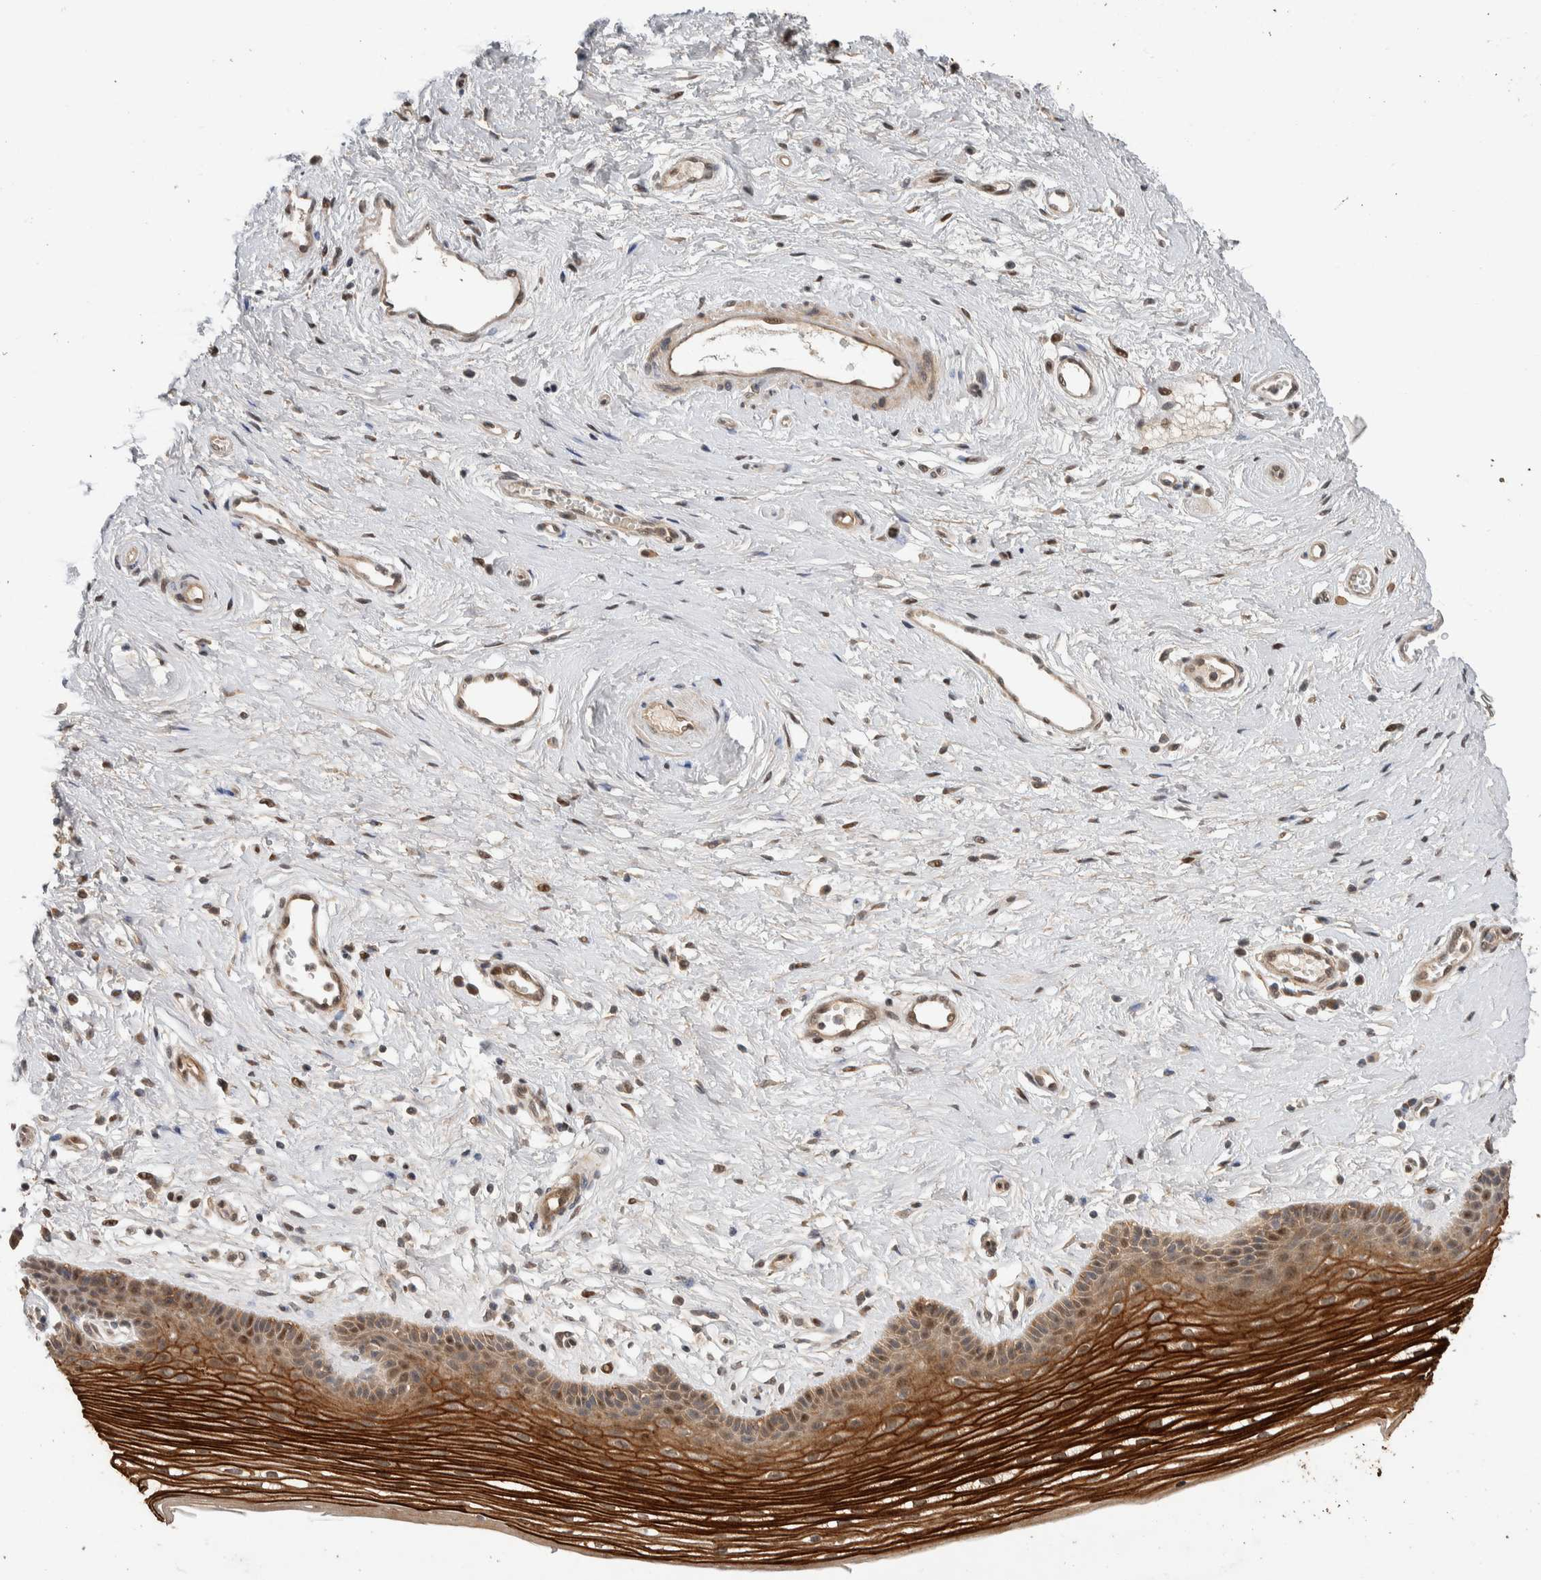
{"staining": {"intensity": "strong", "quantity": ">75%", "location": "cytoplasmic/membranous"}, "tissue": "vagina", "cell_type": "Squamous epithelial cells", "image_type": "normal", "snomed": [{"axis": "morphology", "description": "Normal tissue, NOS"}, {"axis": "topography", "description": "Vagina"}], "caption": "Immunohistochemical staining of normal vagina exhibits high levels of strong cytoplasmic/membranous expression in approximately >75% of squamous epithelial cells.", "gene": "CYSRT1", "patient": {"sex": "female", "age": 46}}